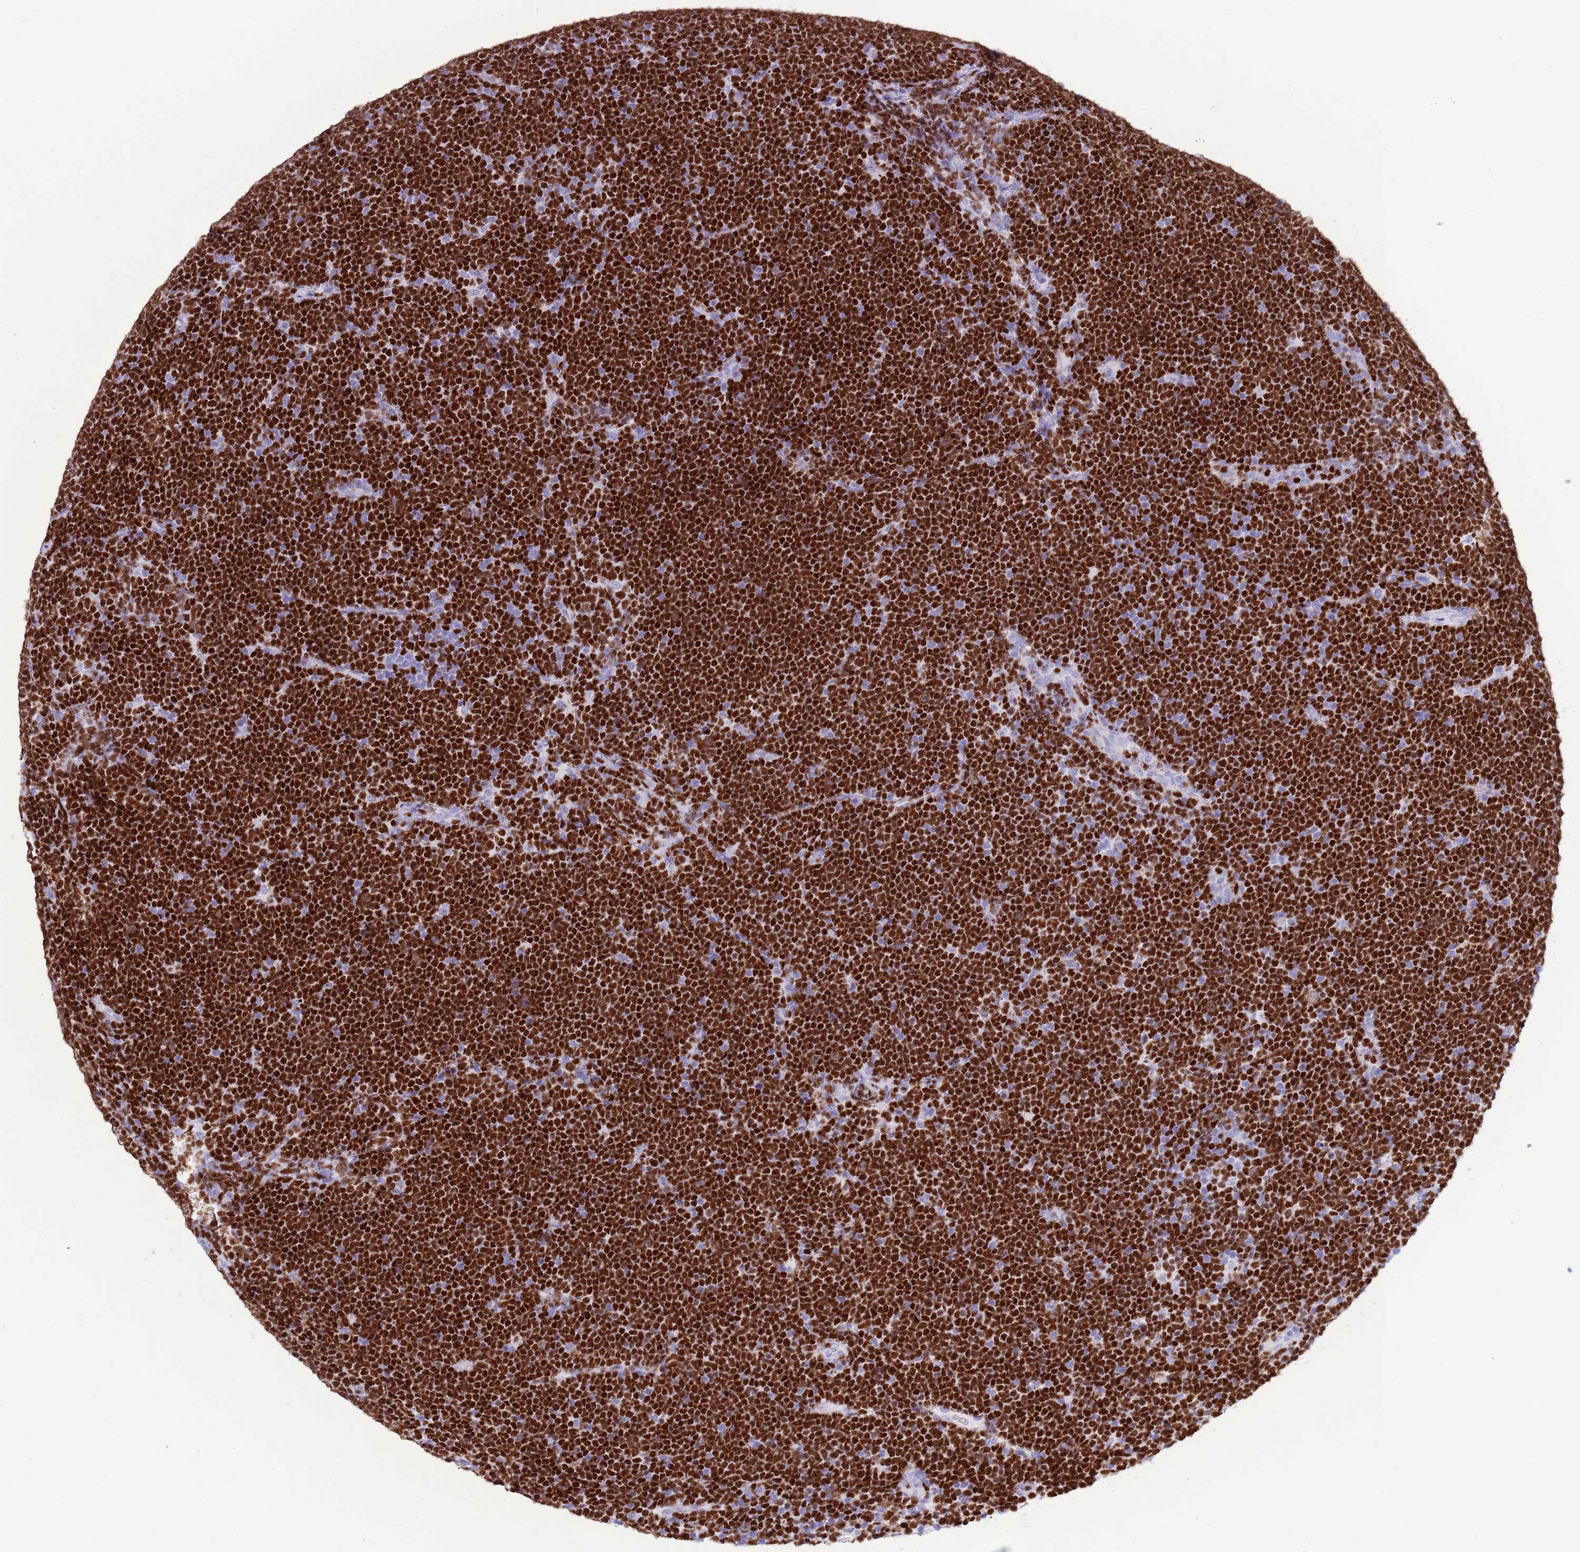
{"staining": {"intensity": "strong", "quantity": ">75%", "location": "nuclear"}, "tissue": "lymphoma", "cell_type": "Tumor cells", "image_type": "cancer", "snomed": [{"axis": "morphology", "description": "Malignant lymphoma, non-Hodgkin's type, High grade"}, {"axis": "topography", "description": "Lymph node"}], "caption": "Lymphoma was stained to show a protein in brown. There is high levels of strong nuclear staining in approximately >75% of tumor cells.", "gene": "BCL11B", "patient": {"sex": "male", "age": 13}}